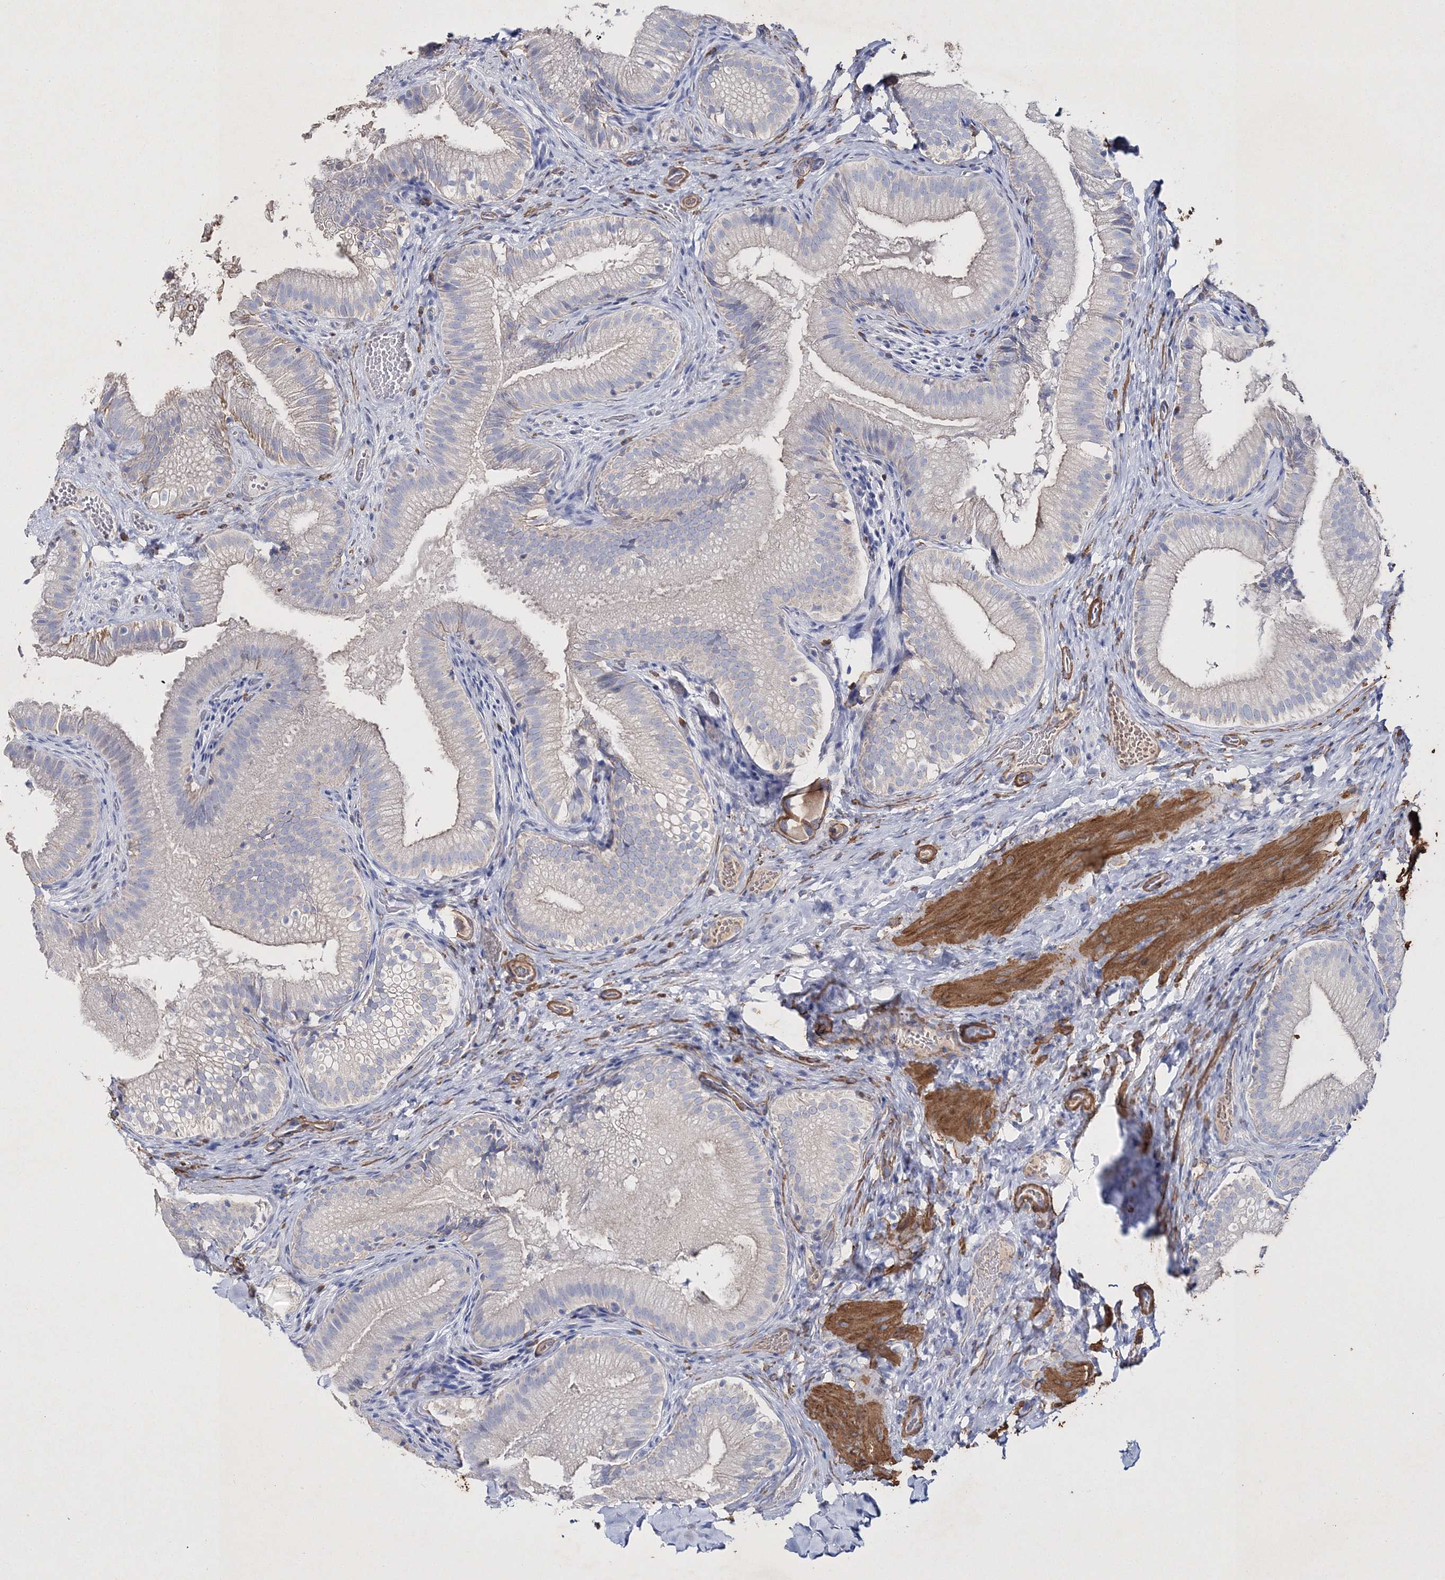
{"staining": {"intensity": "negative", "quantity": "none", "location": "none"}, "tissue": "gallbladder", "cell_type": "Glandular cells", "image_type": "normal", "snomed": [{"axis": "morphology", "description": "Normal tissue, NOS"}, {"axis": "topography", "description": "Gallbladder"}], "caption": "High magnification brightfield microscopy of normal gallbladder stained with DAB (brown) and counterstained with hematoxylin (blue): glandular cells show no significant positivity. The staining was performed using DAB to visualize the protein expression in brown, while the nuclei were stained in blue with hematoxylin (Magnification: 20x).", "gene": "RTN2", "patient": {"sex": "female", "age": 30}}